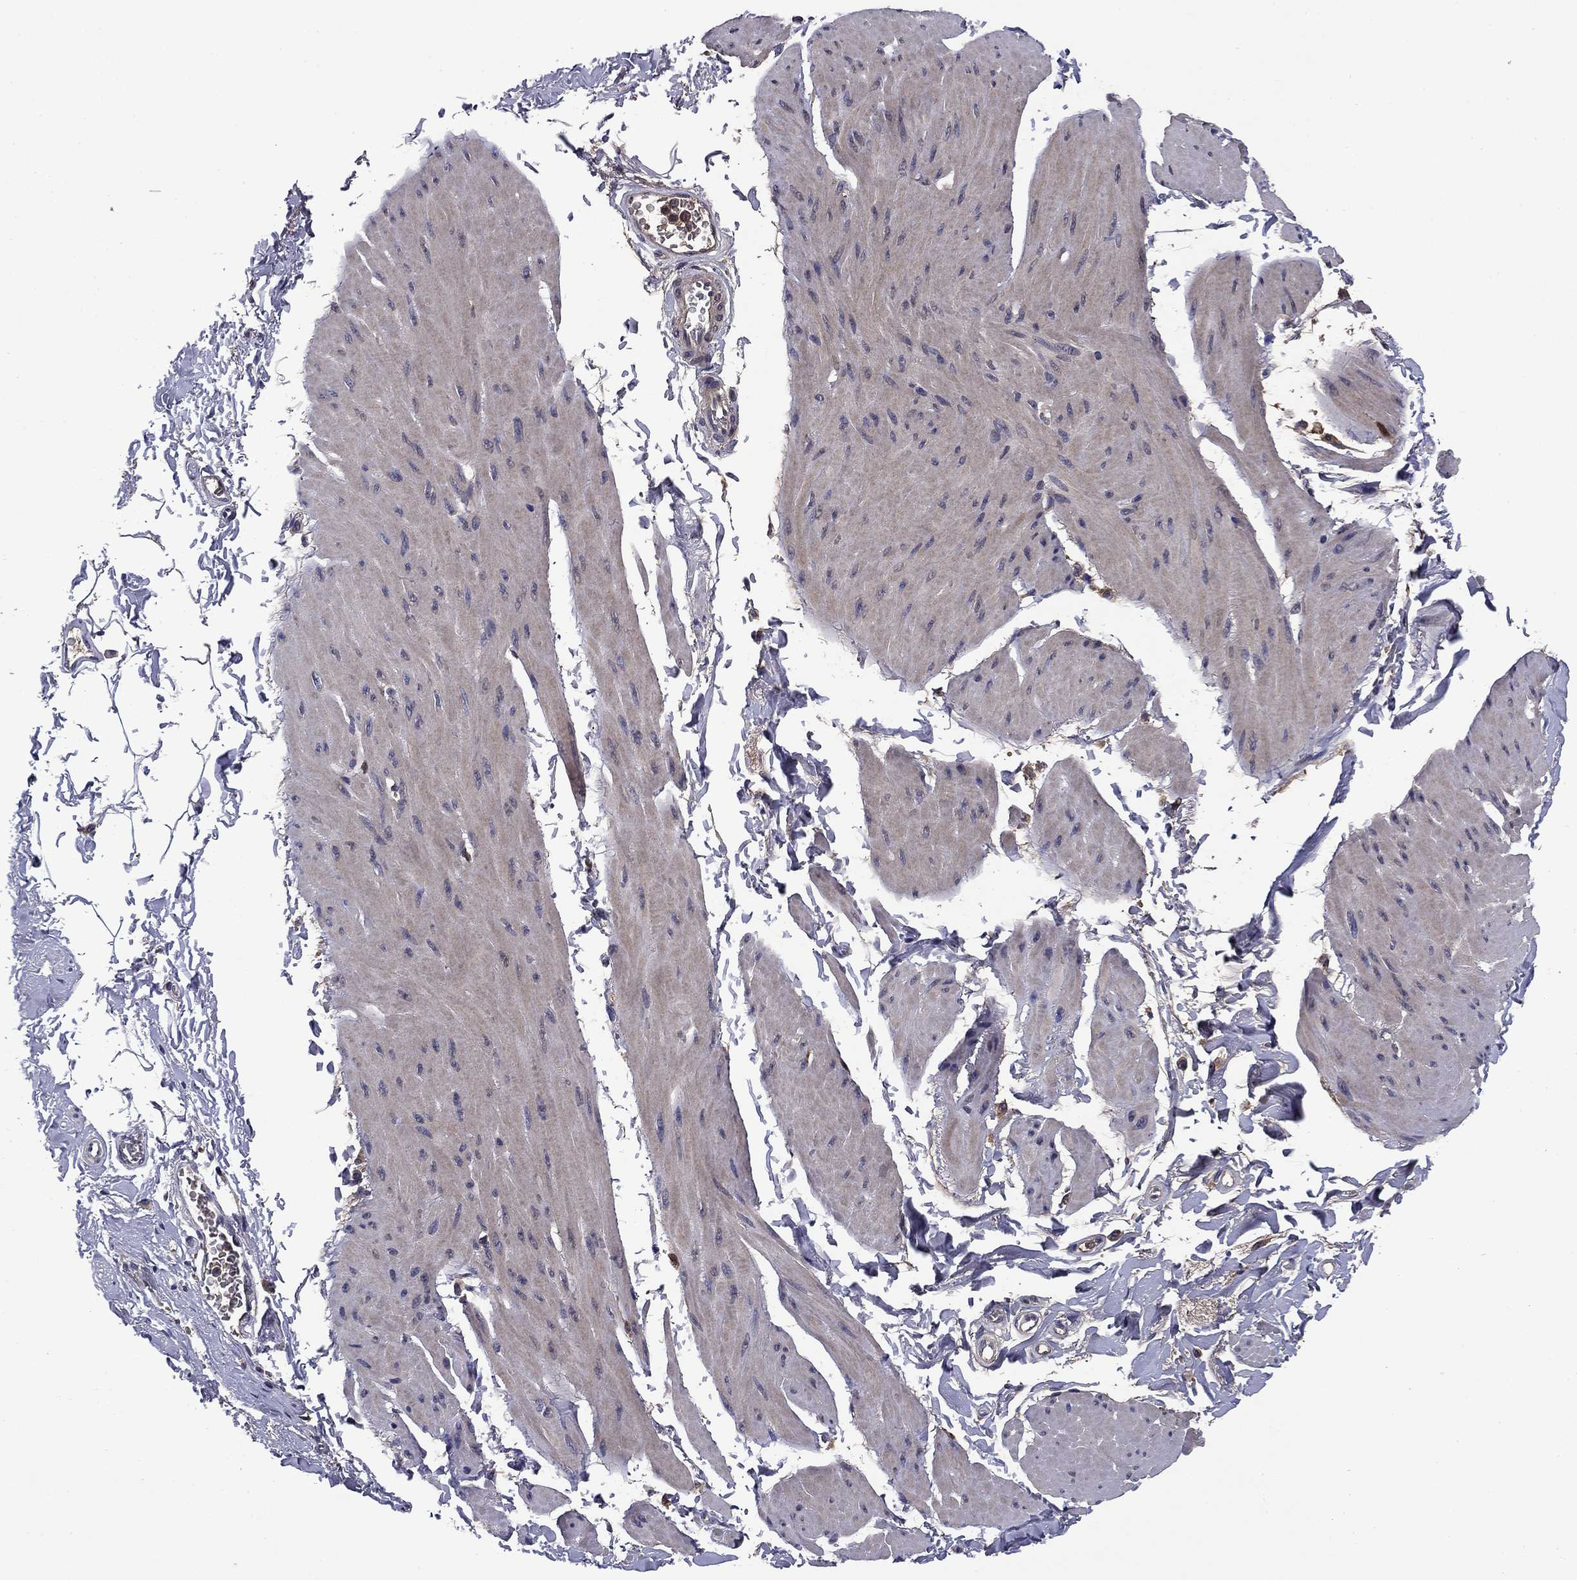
{"staining": {"intensity": "negative", "quantity": "none", "location": "none"}, "tissue": "smooth muscle", "cell_type": "Smooth muscle cells", "image_type": "normal", "snomed": [{"axis": "morphology", "description": "Normal tissue, NOS"}, {"axis": "topography", "description": "Adipose tissue"}, {"axis": "topography", "description": "Smooth muscle"}, {"axis": "topography", "description": "Peripheral nerve tissue"}], "caption": "DAB (3,3'-diaminobenzidine) immunohistochemical staining of normal human smooth muscle shows no significant positivity in smooth muscle cells.", "gene": "PROS1", "patient": {"sex": "male", "age": 83}}